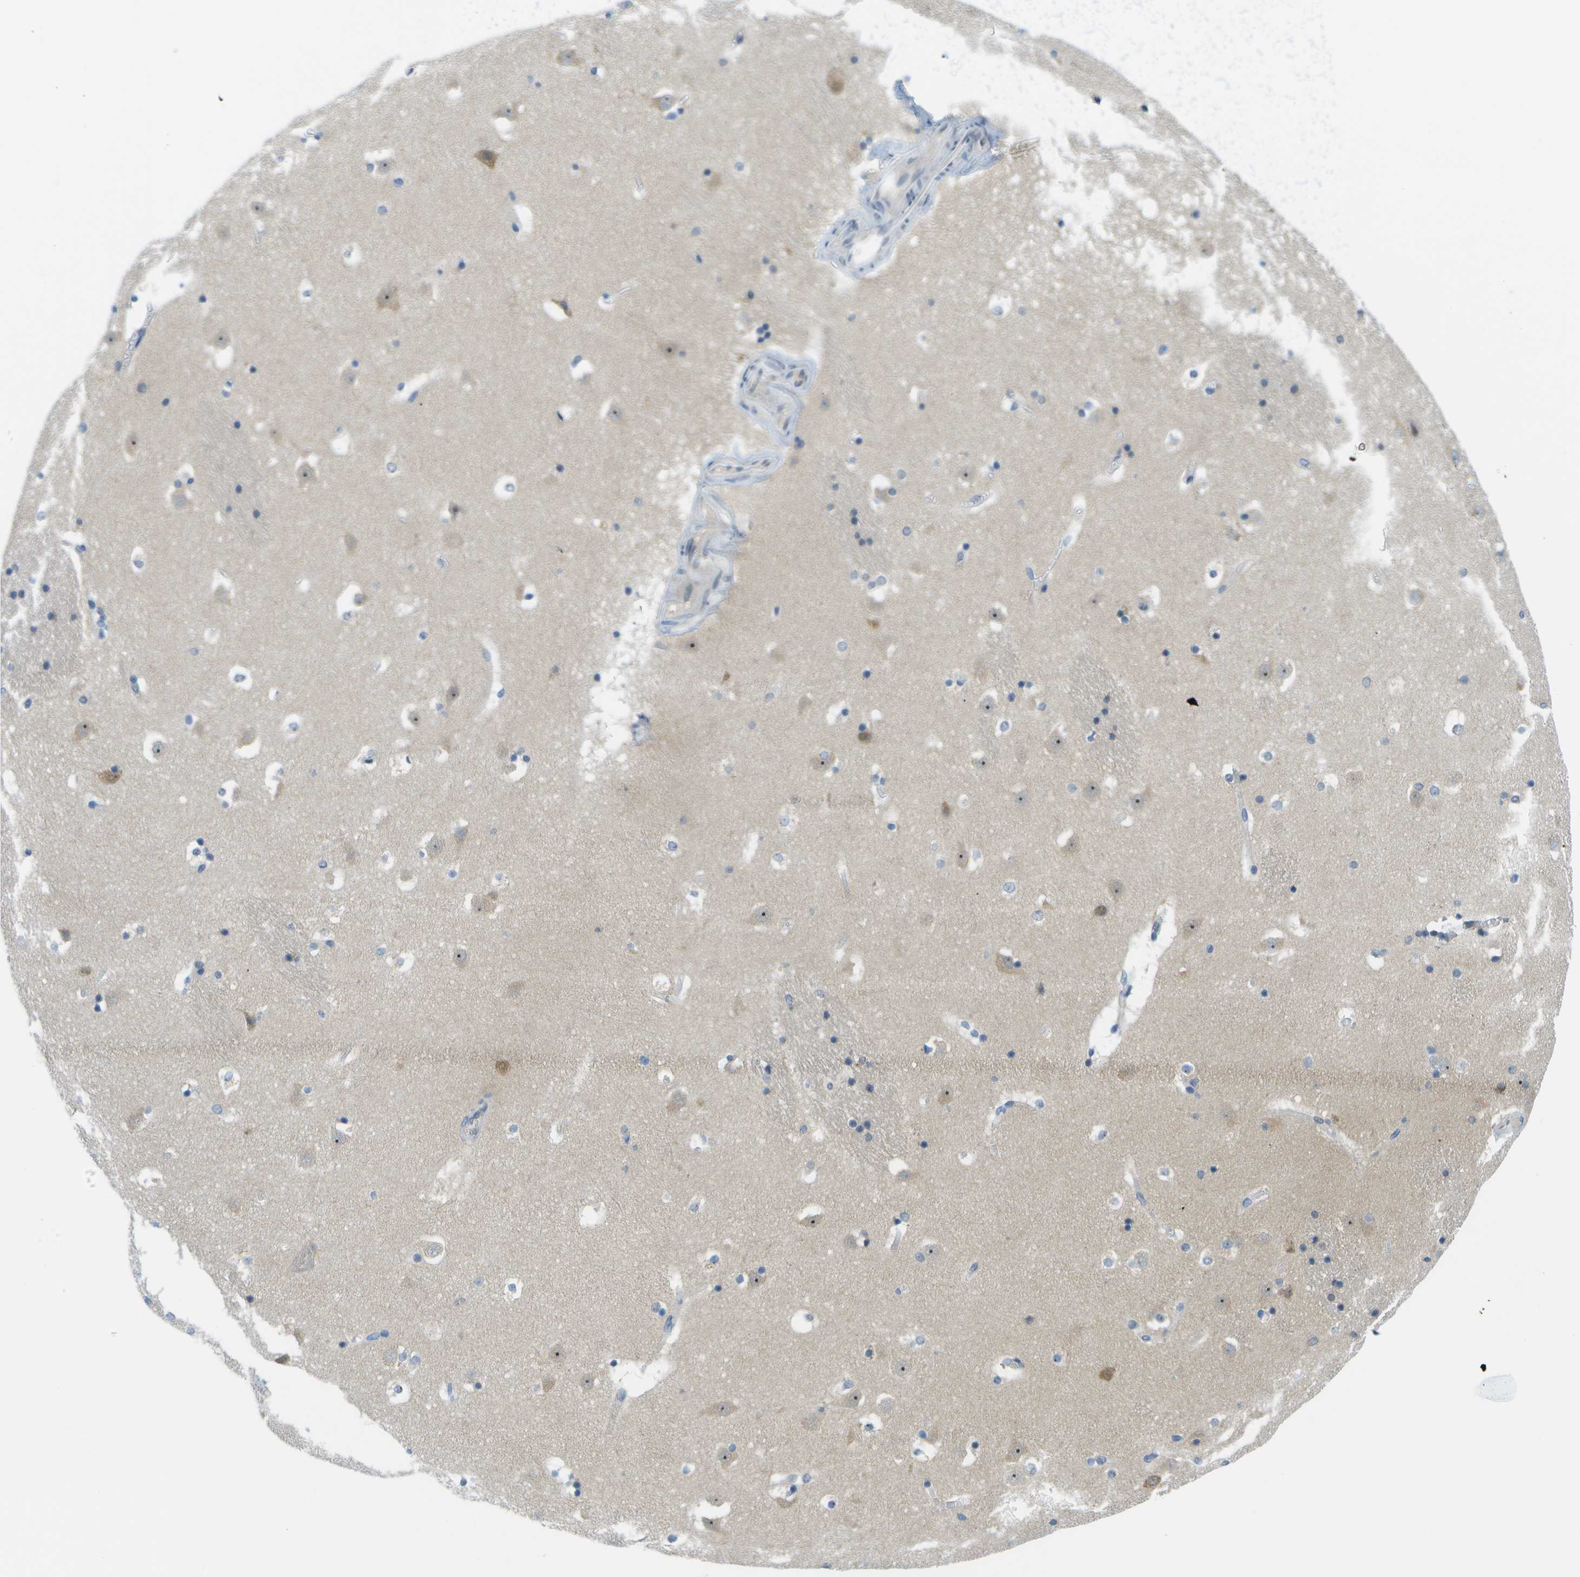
{"staining": {"intensity": "negative", "quantity": "none", "location": "none"}, "tissue": "caudate", "cell_type": "Glial cells", "image_type": "normal", "snomed": [{"axis": "morphology", "description": "Normal tissue, NOS"}, {"axis": "topography", "description": "Lateral ventricle wall"}], "caption": "Histopathology image shows no protein expression in glial cells of benign caudate.", "gene": "PITHD1", "patient": {"sex": "male", "age": 45}}